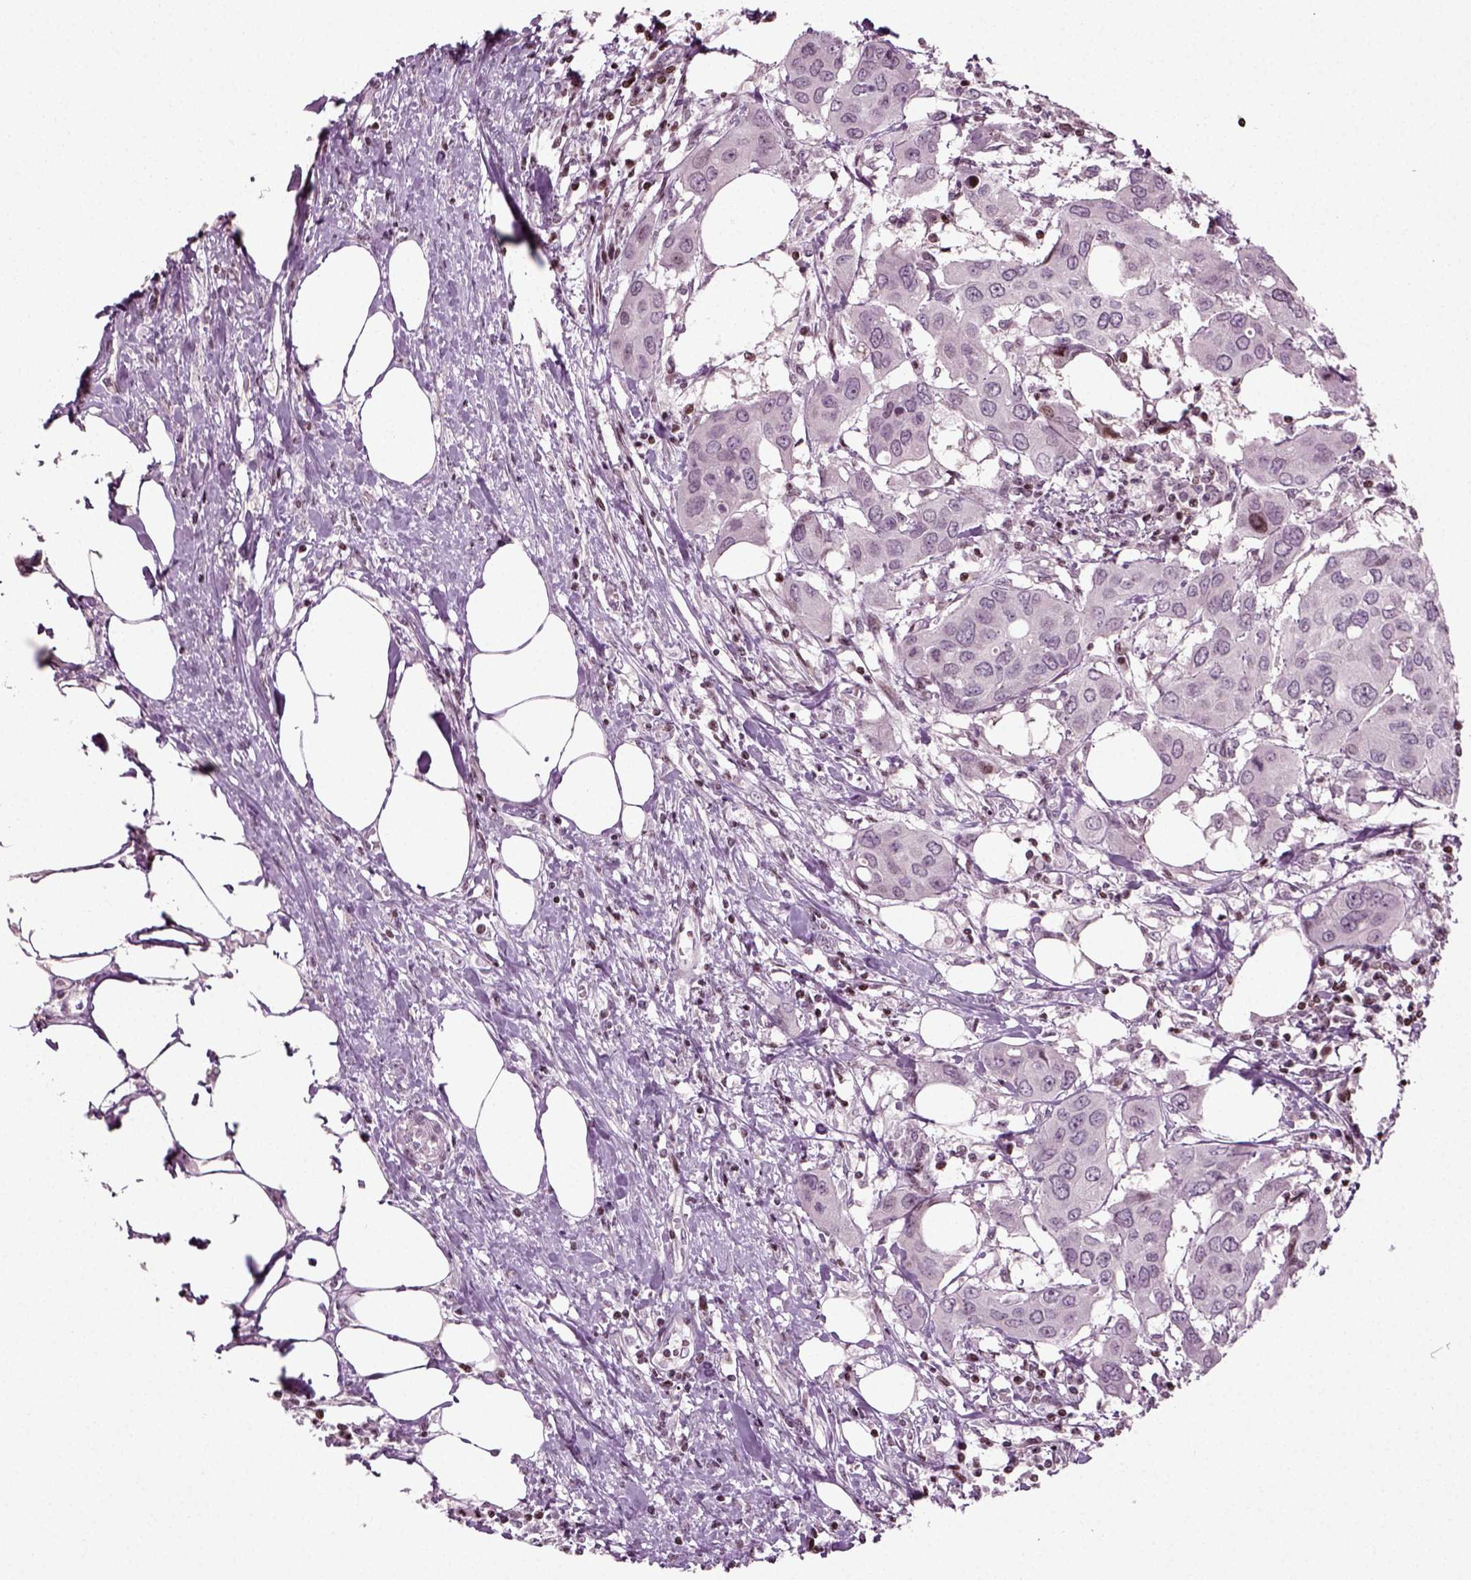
{"staining": {"intensity": "negative", "quantity": "none", "location": "none"}, "tissue": "urothelial cancer", "cell_type": "Tumor cells", "image_type": "cancer", "snomed": [{"axis": "morphology", "description": "Urothelial carcinoma, NOS"}, {"axis": "morphology", "description": "Urothelial carcinoma, High grade"}, {"axis": "topography", "description": "Urinary bladder"}], "caption": "This is a image of immunohistochemistry staining of urothelial cancer, which shows no expression in tumor cells.", "gene": "HEYL", "patient": {"sex": "male", "age": 63}}